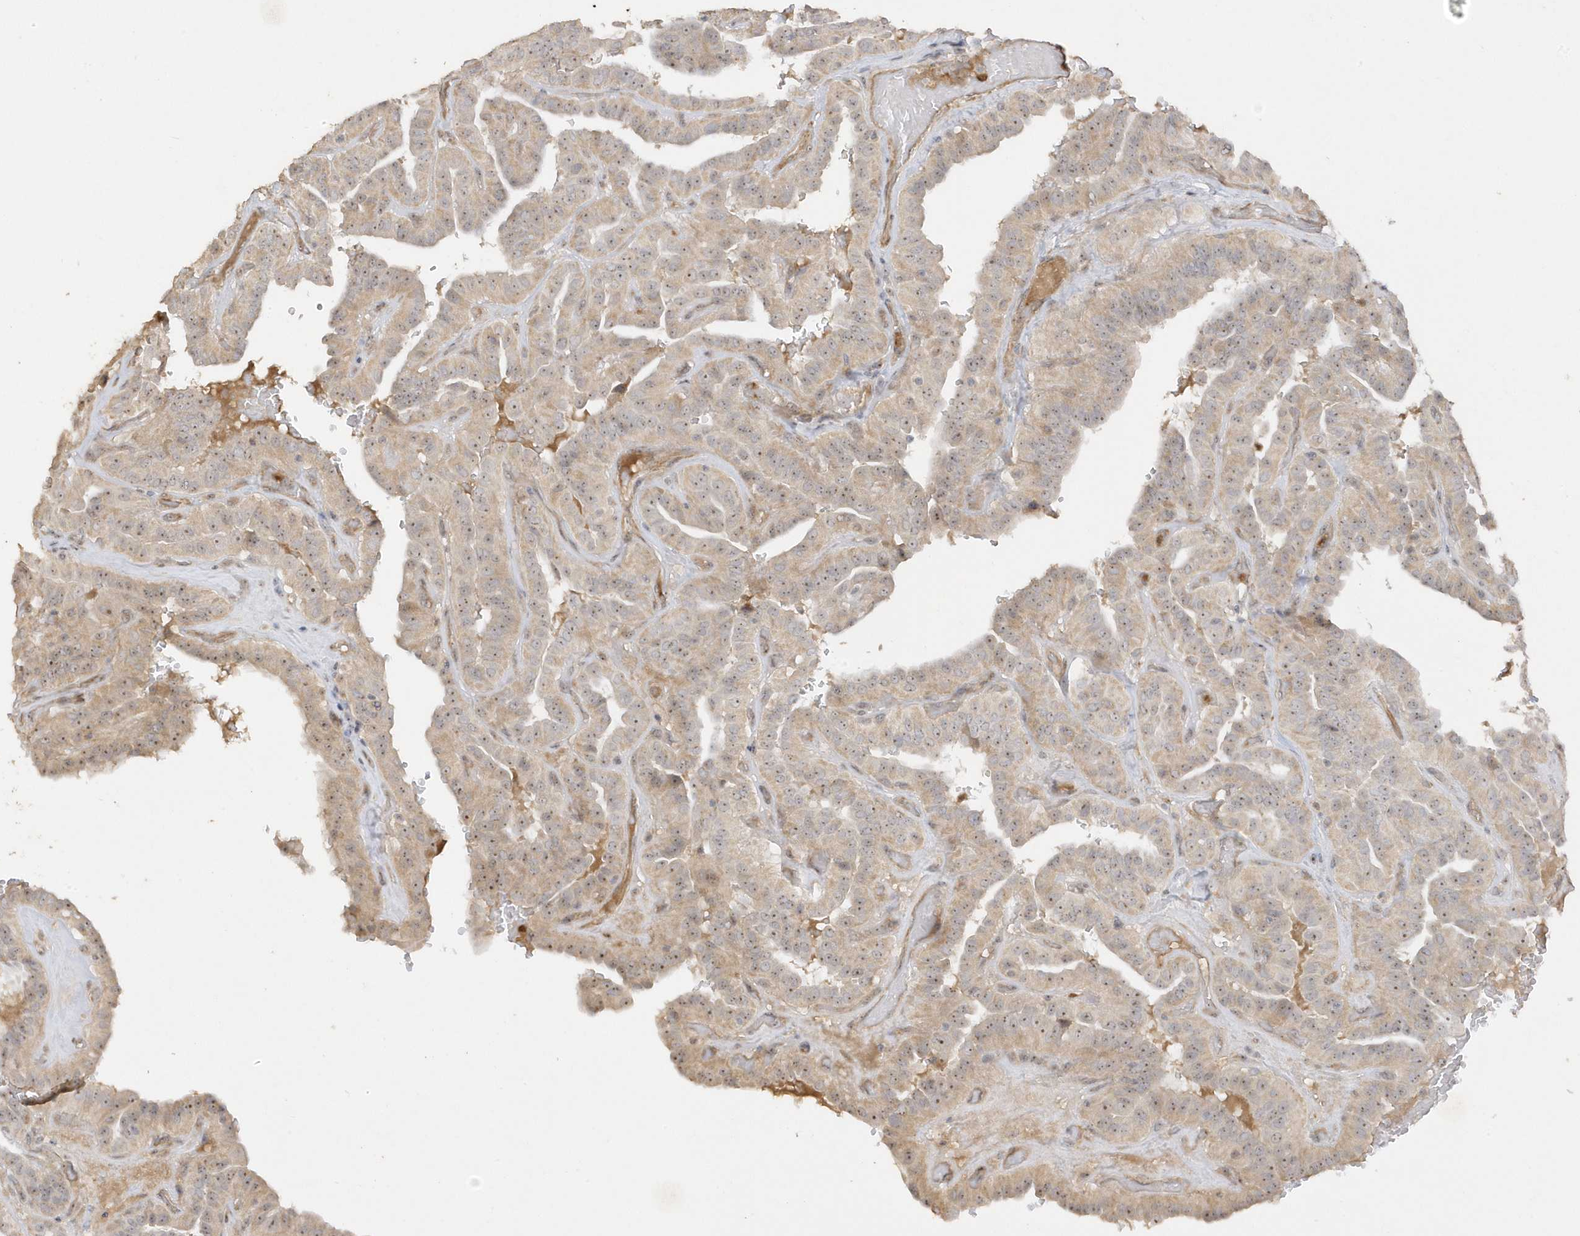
{"staining": {"intensity": "weak", "quantity": ">75%", "location": "cytoplasmic/membranous,nuclear"}, "tissue": "thyroid cancer", "cell_type": "Tumor cells", "image_type": "cancer", "snomed": [{"axis": "morphology", "description": "Papillary adenocarcinoma, NOS"}, {"axis": "topography", "description": "Thyroid gland"}], "caption": "This is a micrograph of immunohistochemistry (IHC) staining of papillary adenocarcinoma (thyroid), which shows weak staining in the cytoplasmic/membranous and nuclear of tumor cells.", "gene": "DDX18", "patient": {"sex": "male", "age": 77}}